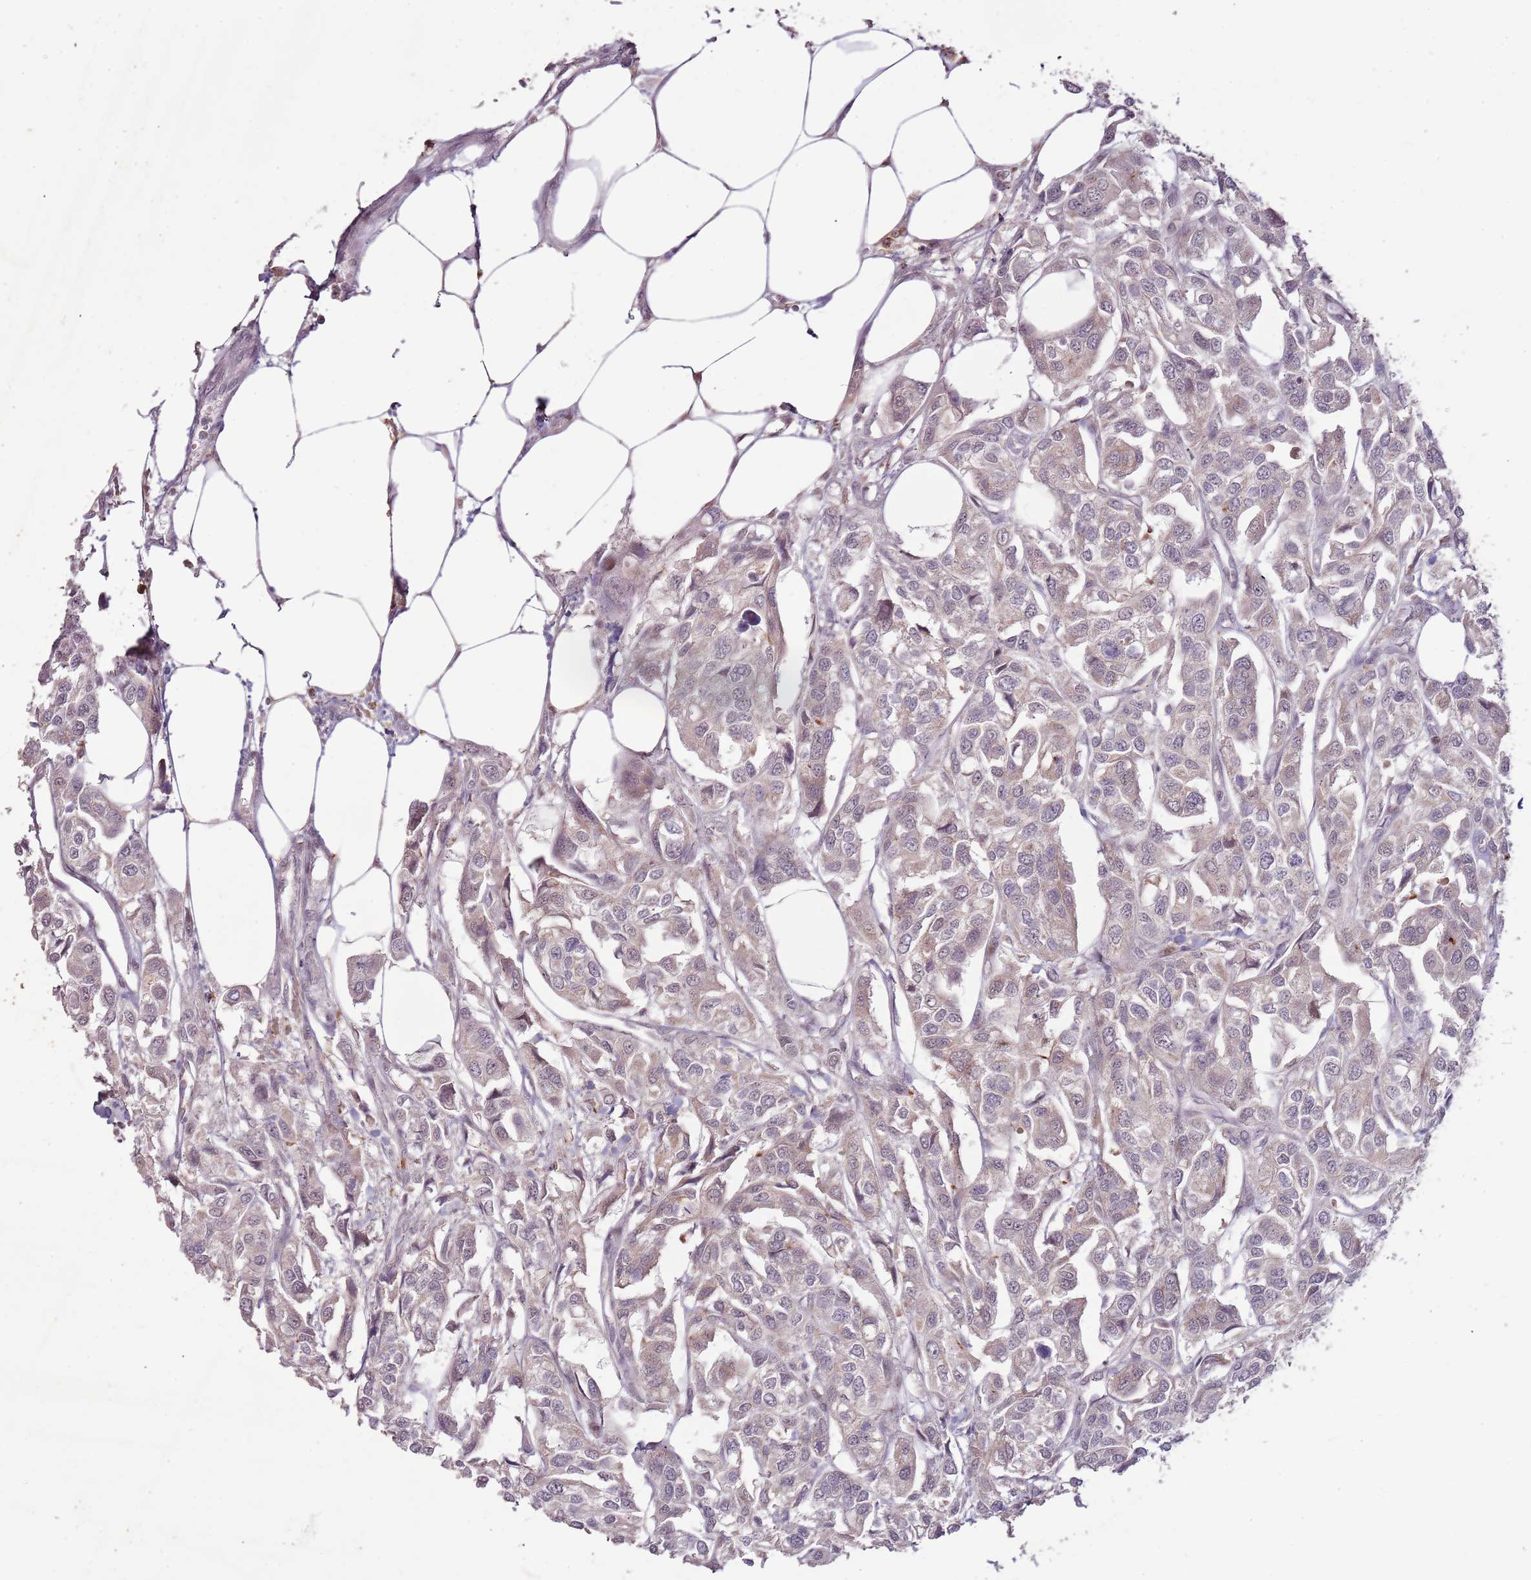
{"staining": {"intensity": "negative", "quantity": "none", "location": "none"}, "tissue": "urothelial cancer", "cell_type": "Tumor cells", "image_type": "cancer", "snomed": [{"axis": "morphology", "description": "Urothelial carcinoma, High grade"}, {"axis": "topography", "description": "Urinary bladder"}], "caption": "The image reveals no significant positivity in tumor cells of urothelial cancer. (DAB immunohistochemistry with hematoxylin counter stain).", "gene": "ULK3", "patient": {"sex": "male", "age": 67}}